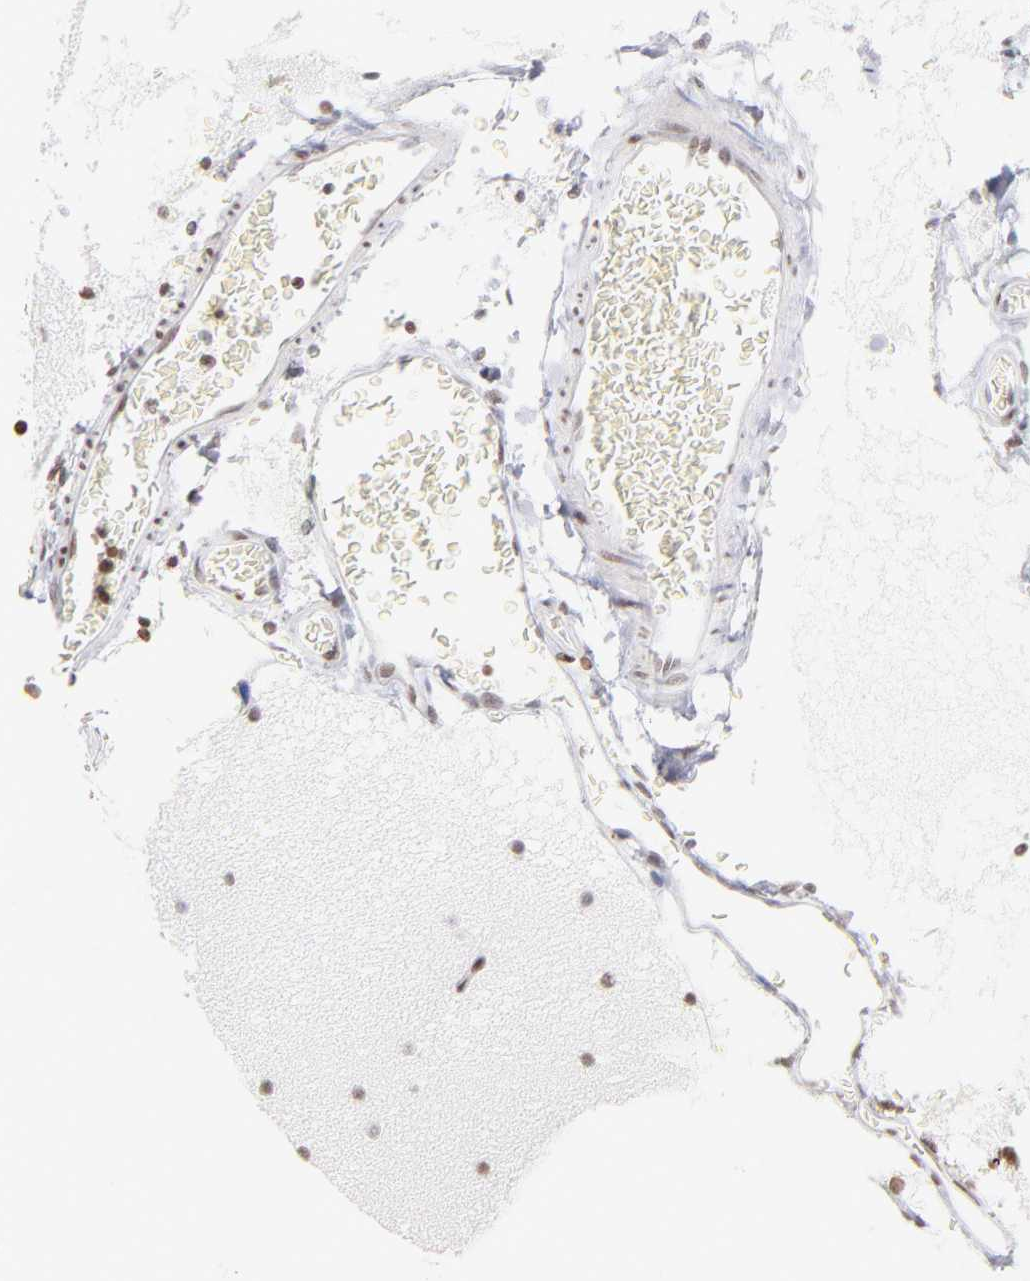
{"staining": {"intensity": "strong", "quantity": ">75%", "location": "nuclear"}, "tissue": "cerebellum", "cell_type": "Cells in granular layer", "image_type": "normal", "snomed": [{"axis": "morphology", "description": "Normal tissue, NOS"}, {"axis": "topography", "description": "Cerebellum"}], "caption": "Benign cerebellum demonstrates strong nuclear staining in about >75% of cells in granular layer.", "gene": "RTL4", "patient": {"sex": "male", "age": 45}}